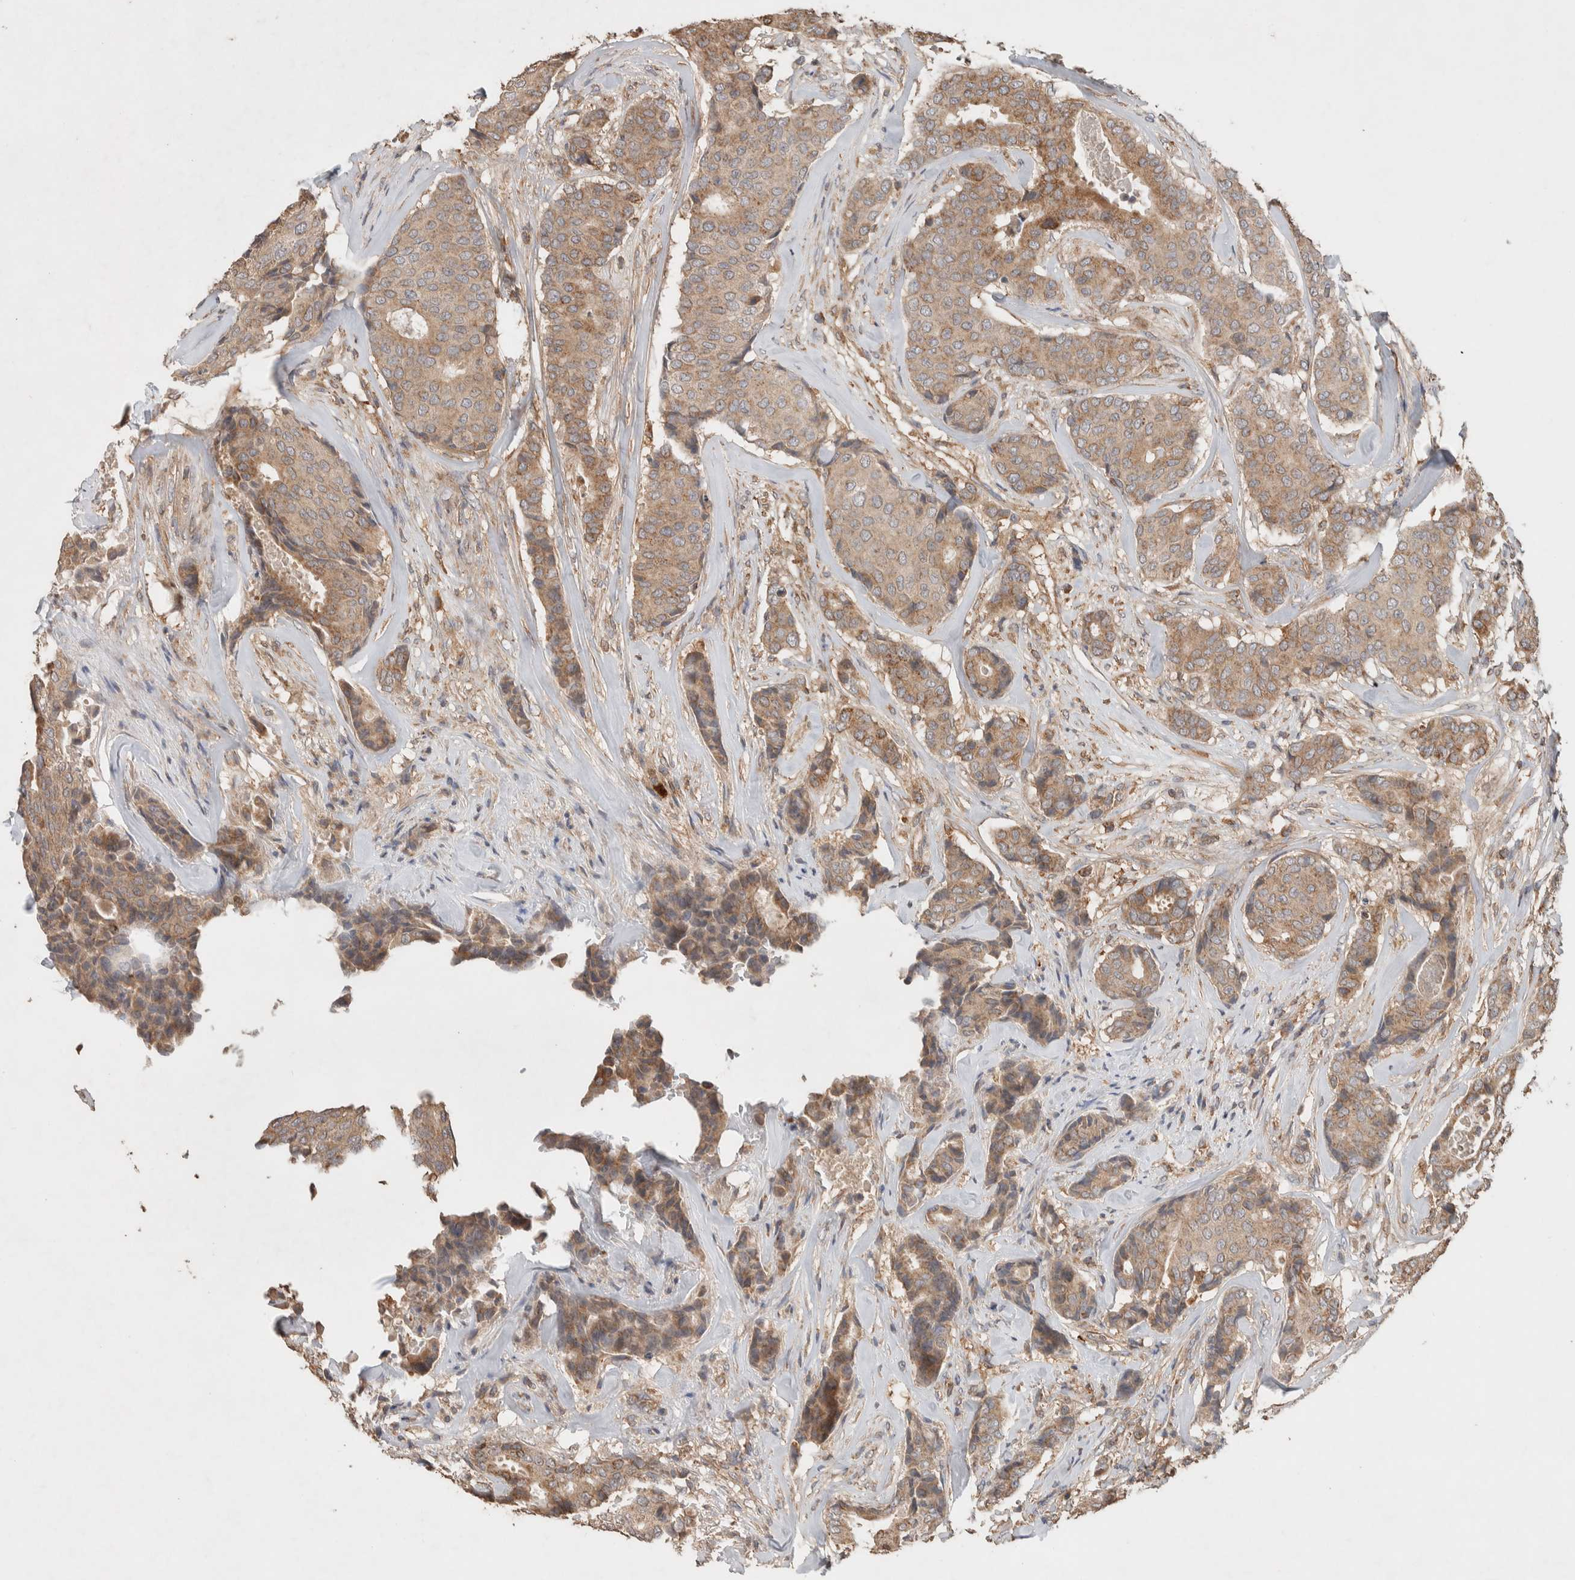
{"staining": {"intensity": "moderate", "quantity": ">75%", "location": "cytoplasmic/membranous"}, "tissue": "breast cancer", "cell_type": "Tumor cells", "image_type": "cancer", "snomed": [{"axis": "morphology", "description": "Duct carcinoma"}, {"axis": "topography", "description": "Breast"}], "caption": "Breast cancer (intraductal carcinoma) tissue exhibits moderate cytoplasmic/membranous positivity in about >75% of tumor cells, visualized by immunohistochemistry. Nuclei are stained in blue.", "gene": "DEPTOR", "patient": {"sex": "female", "age": 75}}